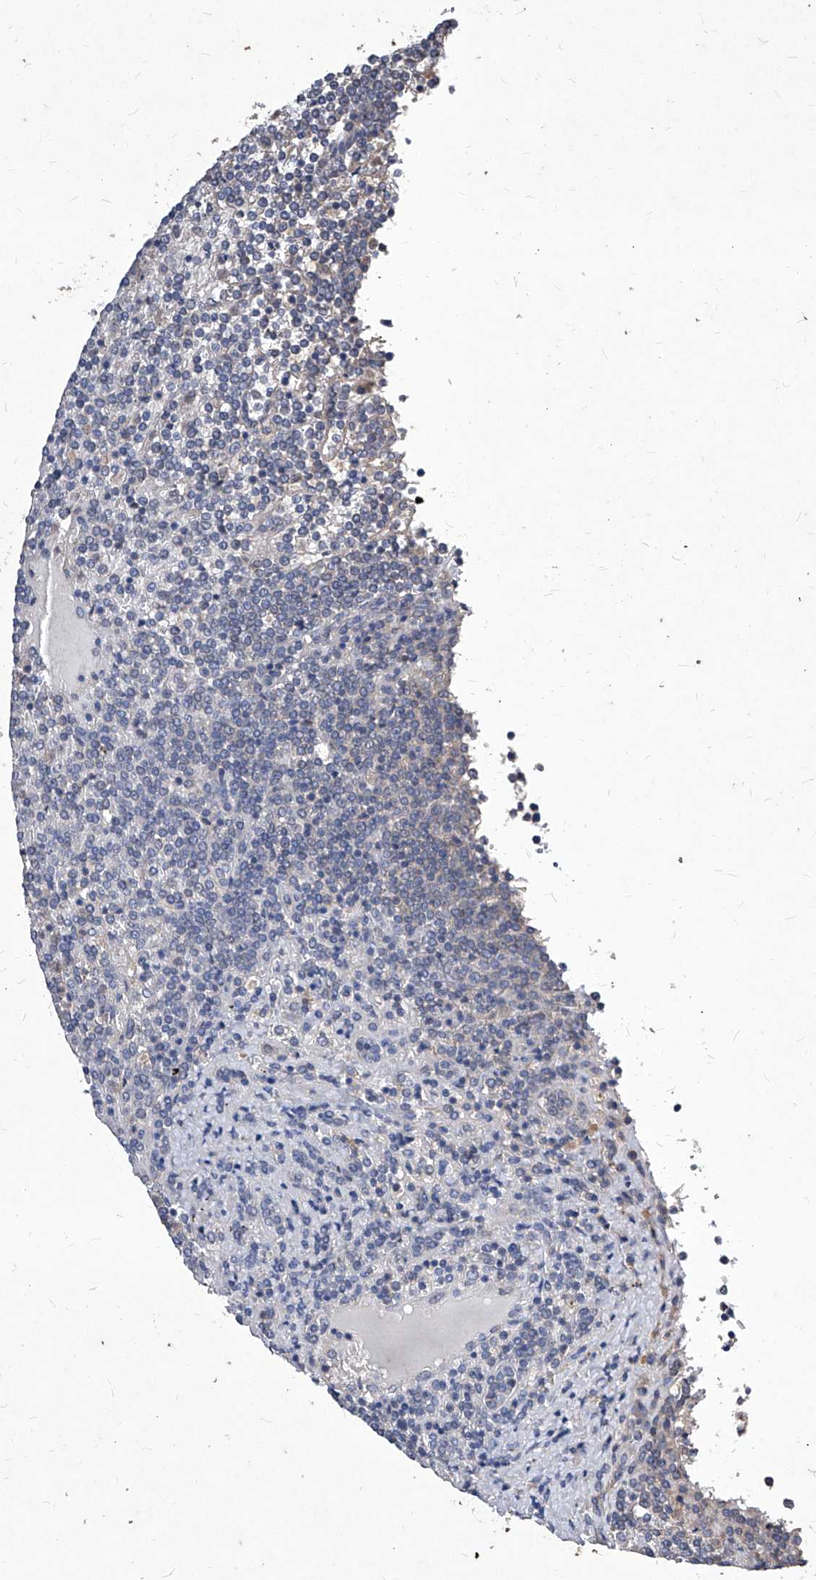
{"staining": {"intensity": "negative", "quantity": "none", "location": "none"}, "tissue": "lymphoma", "cell_type": "Tumor cells", "image_type": "cancer", "snomed": [{"axis": "morphology", "description": "Malignant lymphoma, non-Hodgkin's type, Low grade"}, {"axis": "topography", "description": "Spleen"}], "caption": "An IHC image of low-grade malignant lymphoma, non-Hodgkin's type is shown. There is no staining in tumor cells of low-grade malignant lymphoma, non-Hodgkin's type.", "gene": "SYNGR1", "patient": {"sex": "female", "age": 19}}